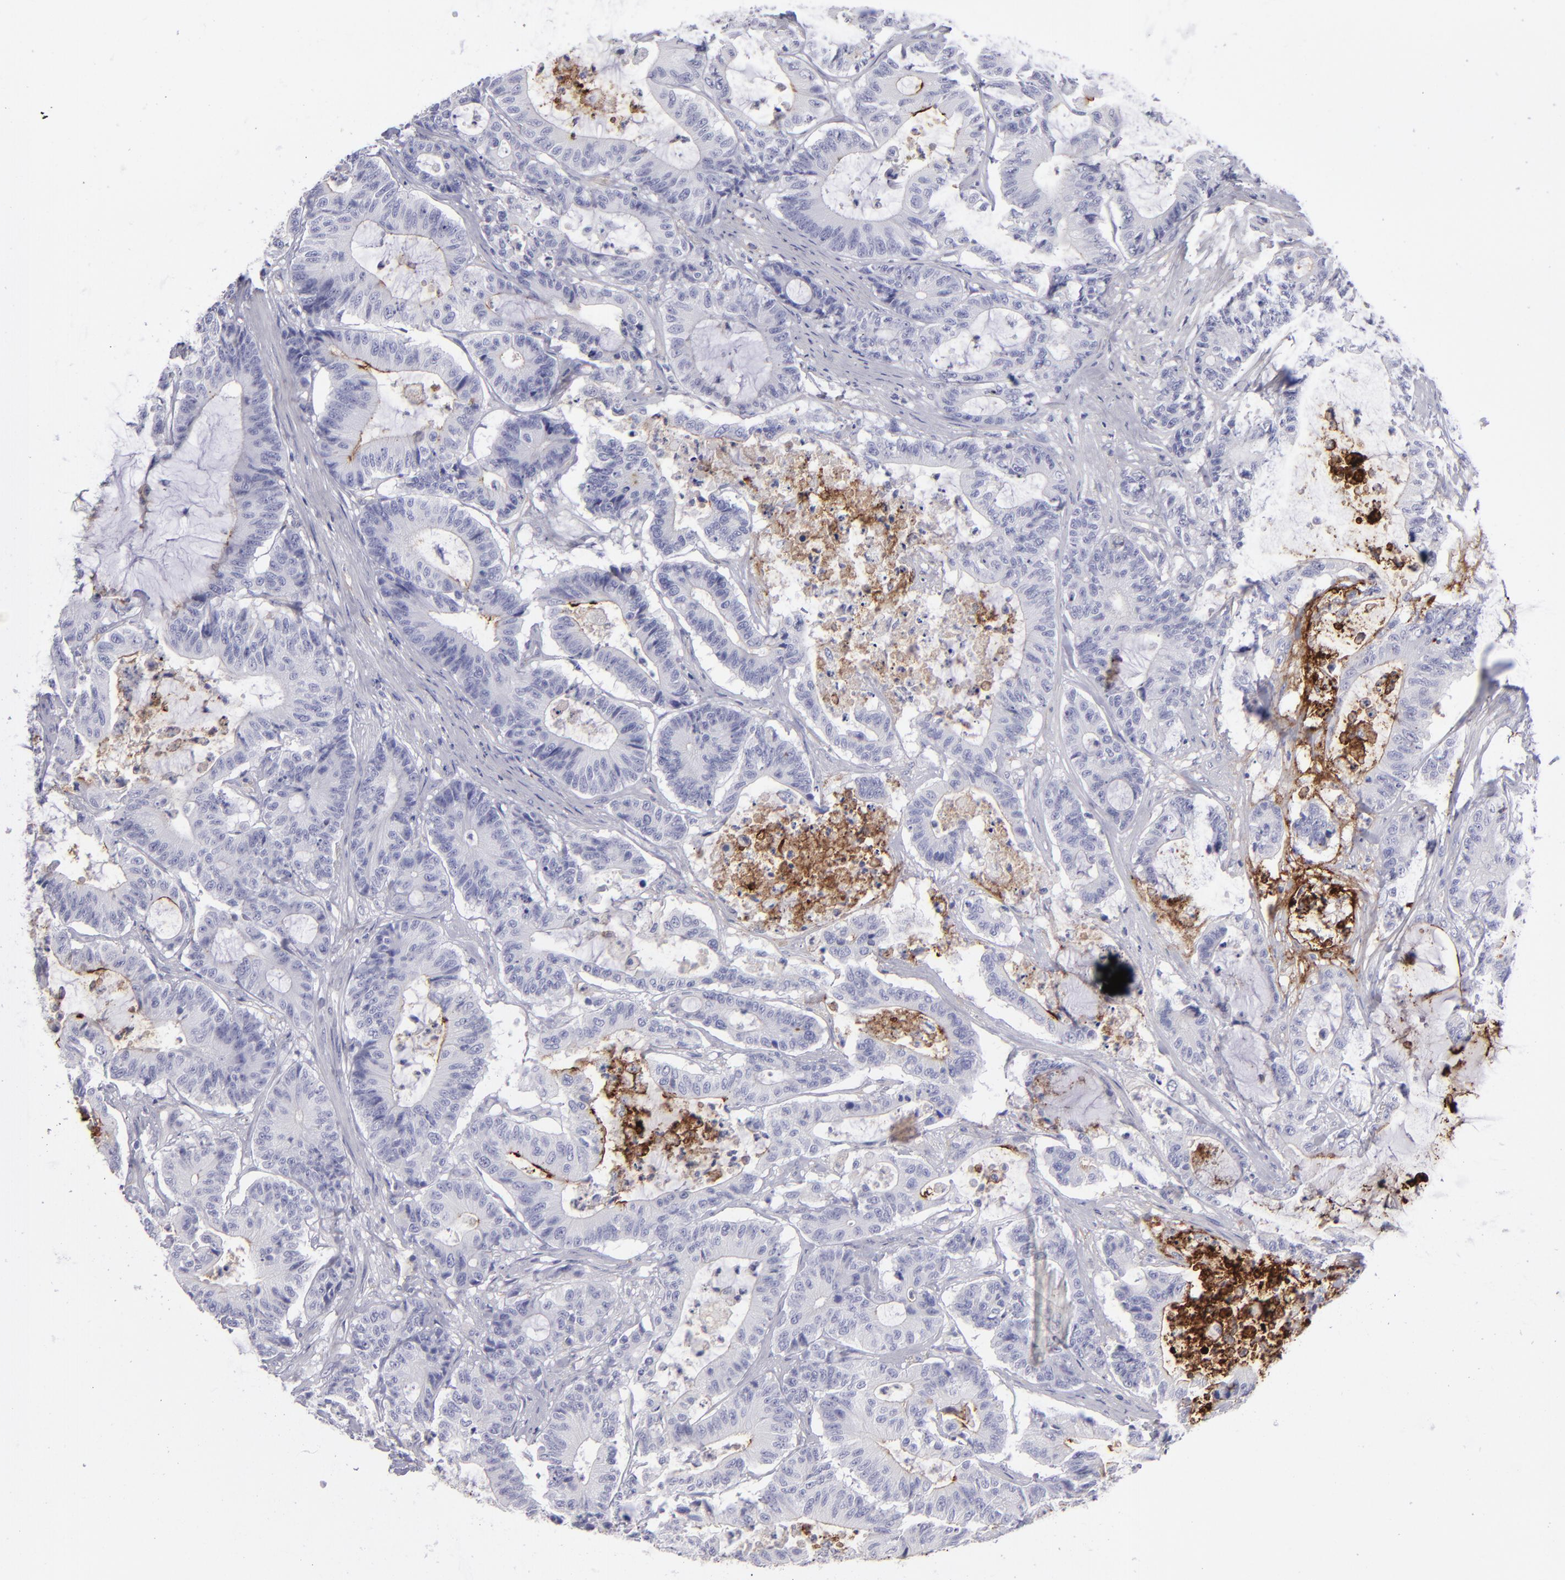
{"staining": {"intensity": "negative", "quantity": "none", "location": "none"}, "tissue": "colorectal cancer", "cell_type": "Tumor cells", "image_type": "cancer", "snomed": [{"axis": "morphology", "description": "Adenocarcinoma, NOS"}, {"axis": "topography", "description": "Colon"}], "caption": "Immunohistochemical staining of human colorectal adenocarcinoma shows no significant expression in tumor cells.", "gene": "ANPEP", "patient": {"sex": "female", "age": 84}}